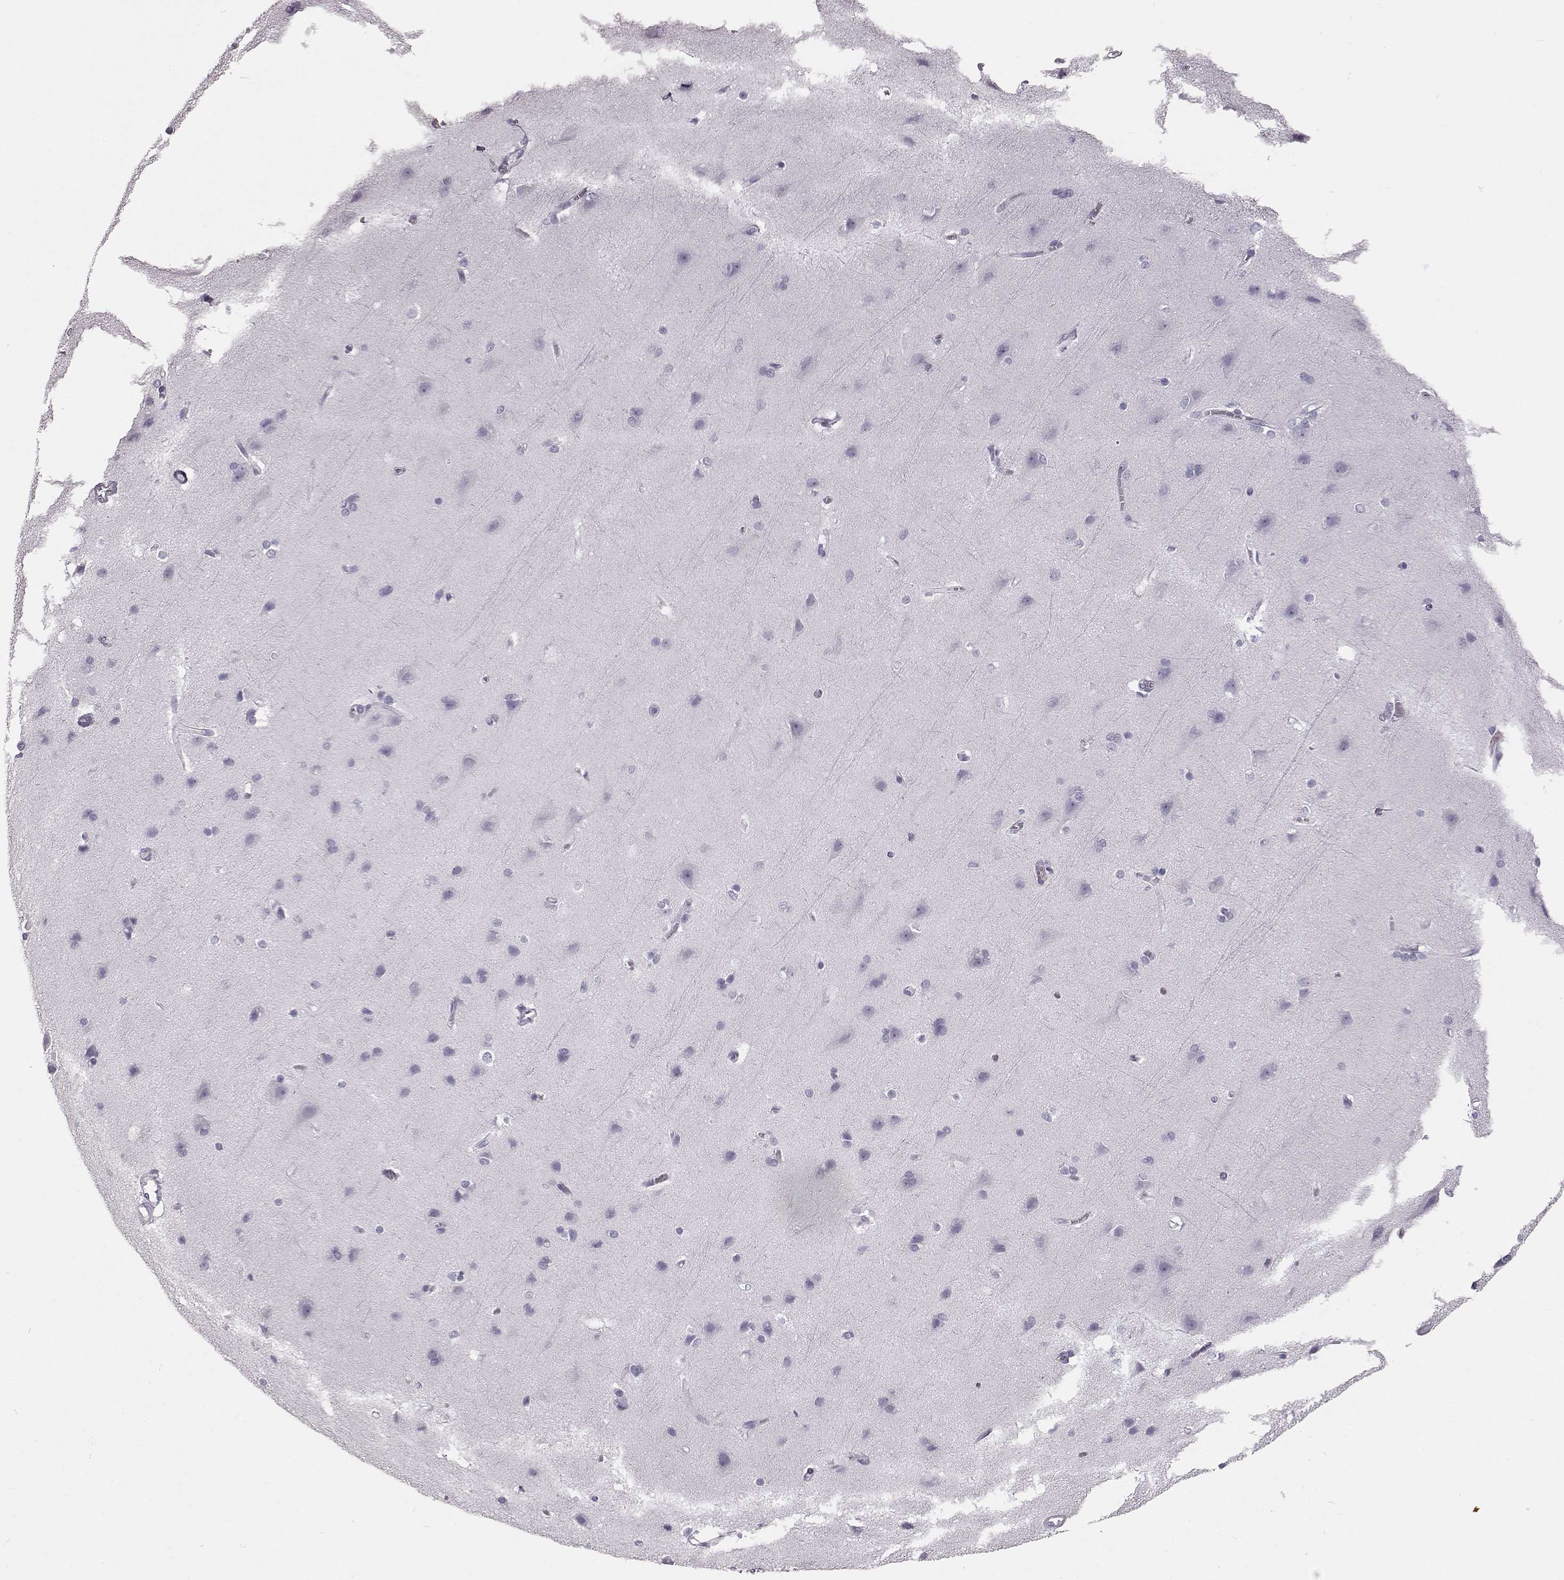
{"staining": {"intensity": "negative", "quantity": "none", "location": "none"}, "tissue": "cerebral cortex", "cell_type": "Endothelial cells", "image_type": "normal", "snomed": [{"axis": "morphology", "description": "Normal tissue, NOS"}, {"axis": "topography", "description": "Cerebral cortex"}], "caption": "Micrograph shows no protein staining in endothelial cells of unremarkable cerebral cortex.", "gene": "FUT4", "patient": {"sex": "male", "age": 37}}